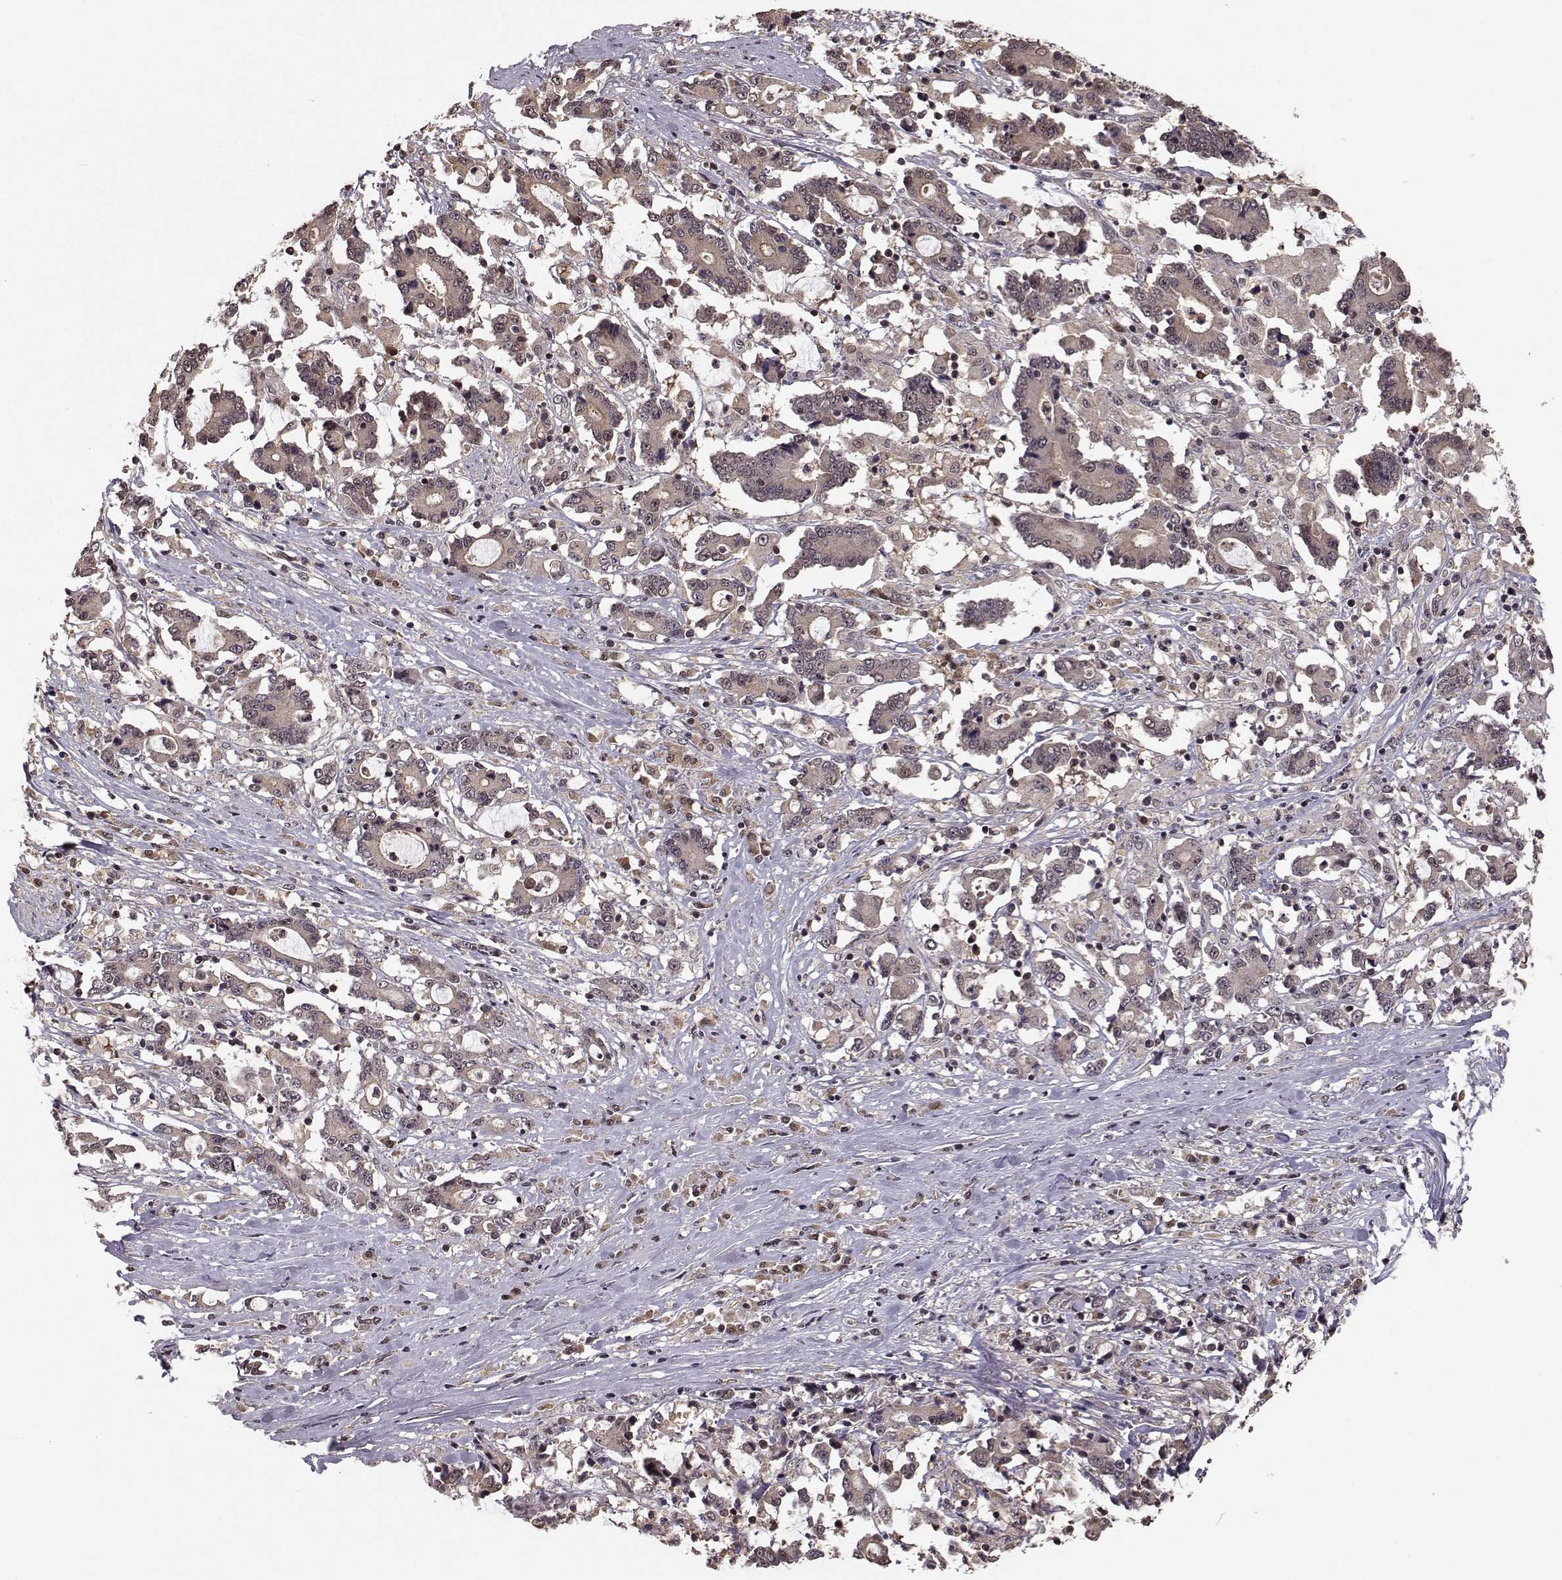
{"staining": {"intensity": "moderate", "quantity": "25%-75%", "location": "cytoplasmic/membranous"}, "tissue": "stomach cancer", "cell_type": "Tumor cells", "image_type": "cancer", "snomed": [{"axis": "morphology", "description": "Adenocarcinoma, NOS"}, {"axis": "topography", "description": "Stomach, upper"}], "caption": "Stomach adenocarcinoma was stained to show a protein in brown. There is medium levels of moderate cytoplasmic/membranous expression in approximately 25%-75% of tumor cells.", "gene": "PLEKHG3", "patient": {"sex": "male", "age": 68}}